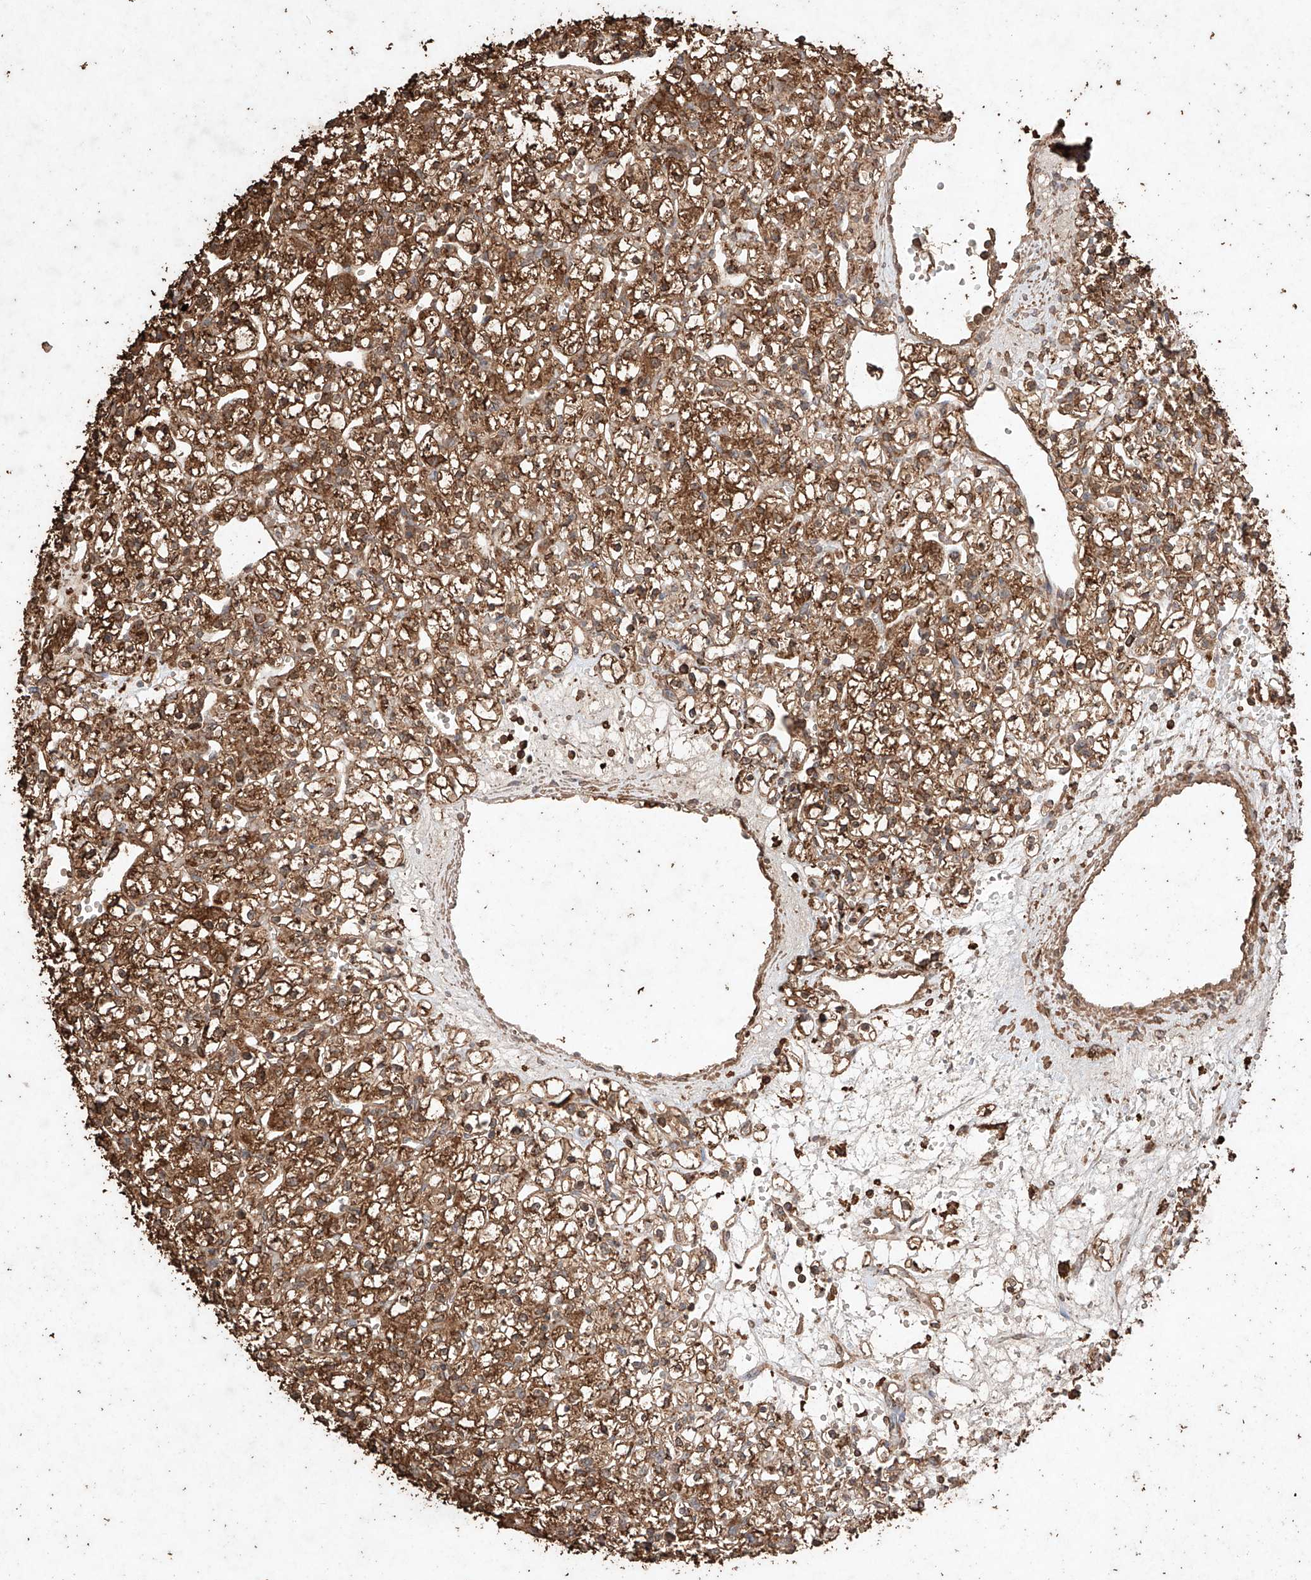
{"staining": {"intensity": "moderate", "quantity": ">75%", "location": "cytoplasmic/membranous"}, "tissue": "renal cancer", "cell_type": "Tumor cells", "image_type": "cancer", "snomed": [{"axis": "morphology", "description": "Adenocarcinoma, NOS"}, {"axis": "topography", "description": "Kidney"}], "caption": "Immunohistochemistry histopathology image of neoplastic tissue: renal cancer stained using immunohistochemistry shows medium levels of moderate protein expression localized specifically in the cytoplasmic/membranous of tumor cells, appearing as a cytoplasmic/membranous brown color.", "gene": "M6PR", "patient": {"sex": "female", "age": 59}}